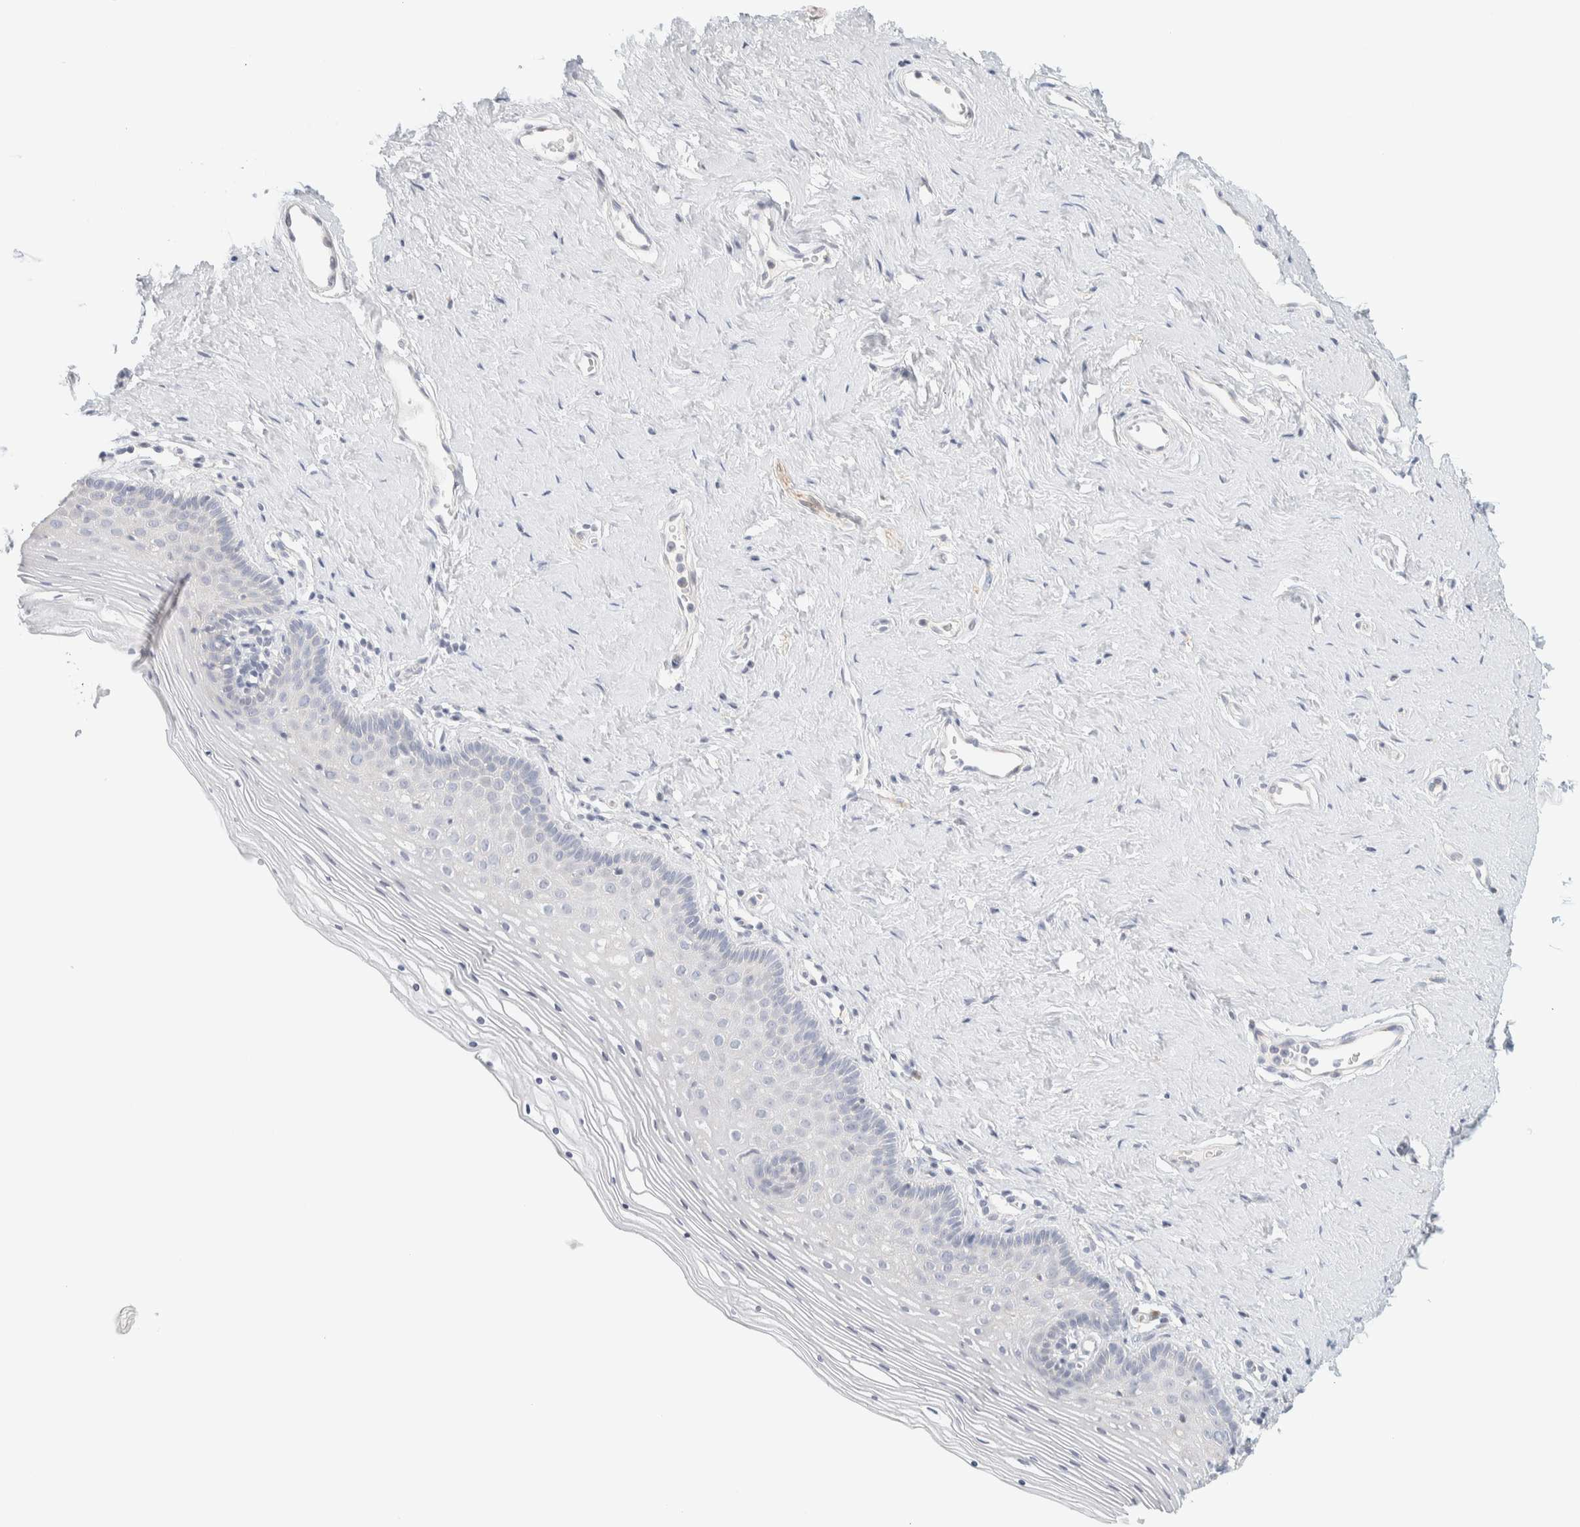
{"staining": {"intensity": "negative", "quantity": "none", "location": "none"}, "tissue": "vagina", "cell_type": "Squamous epithelial cells", "image_type": "normal", "snomed": [{"axis": "morphology", "description": "Normal tissue, NOS"}, {"axis": "topography", "description": "Vagina"}], "caption": "This image is of unremarkable vagina stained with immunohistochemistry (IHC) to label a protein in brown with the nuclei are counter-stained blue. There is no positivity in squamous epithelial cells.", "gene": "SPNS3", "patient": {"sex": "female", "age": 32}}